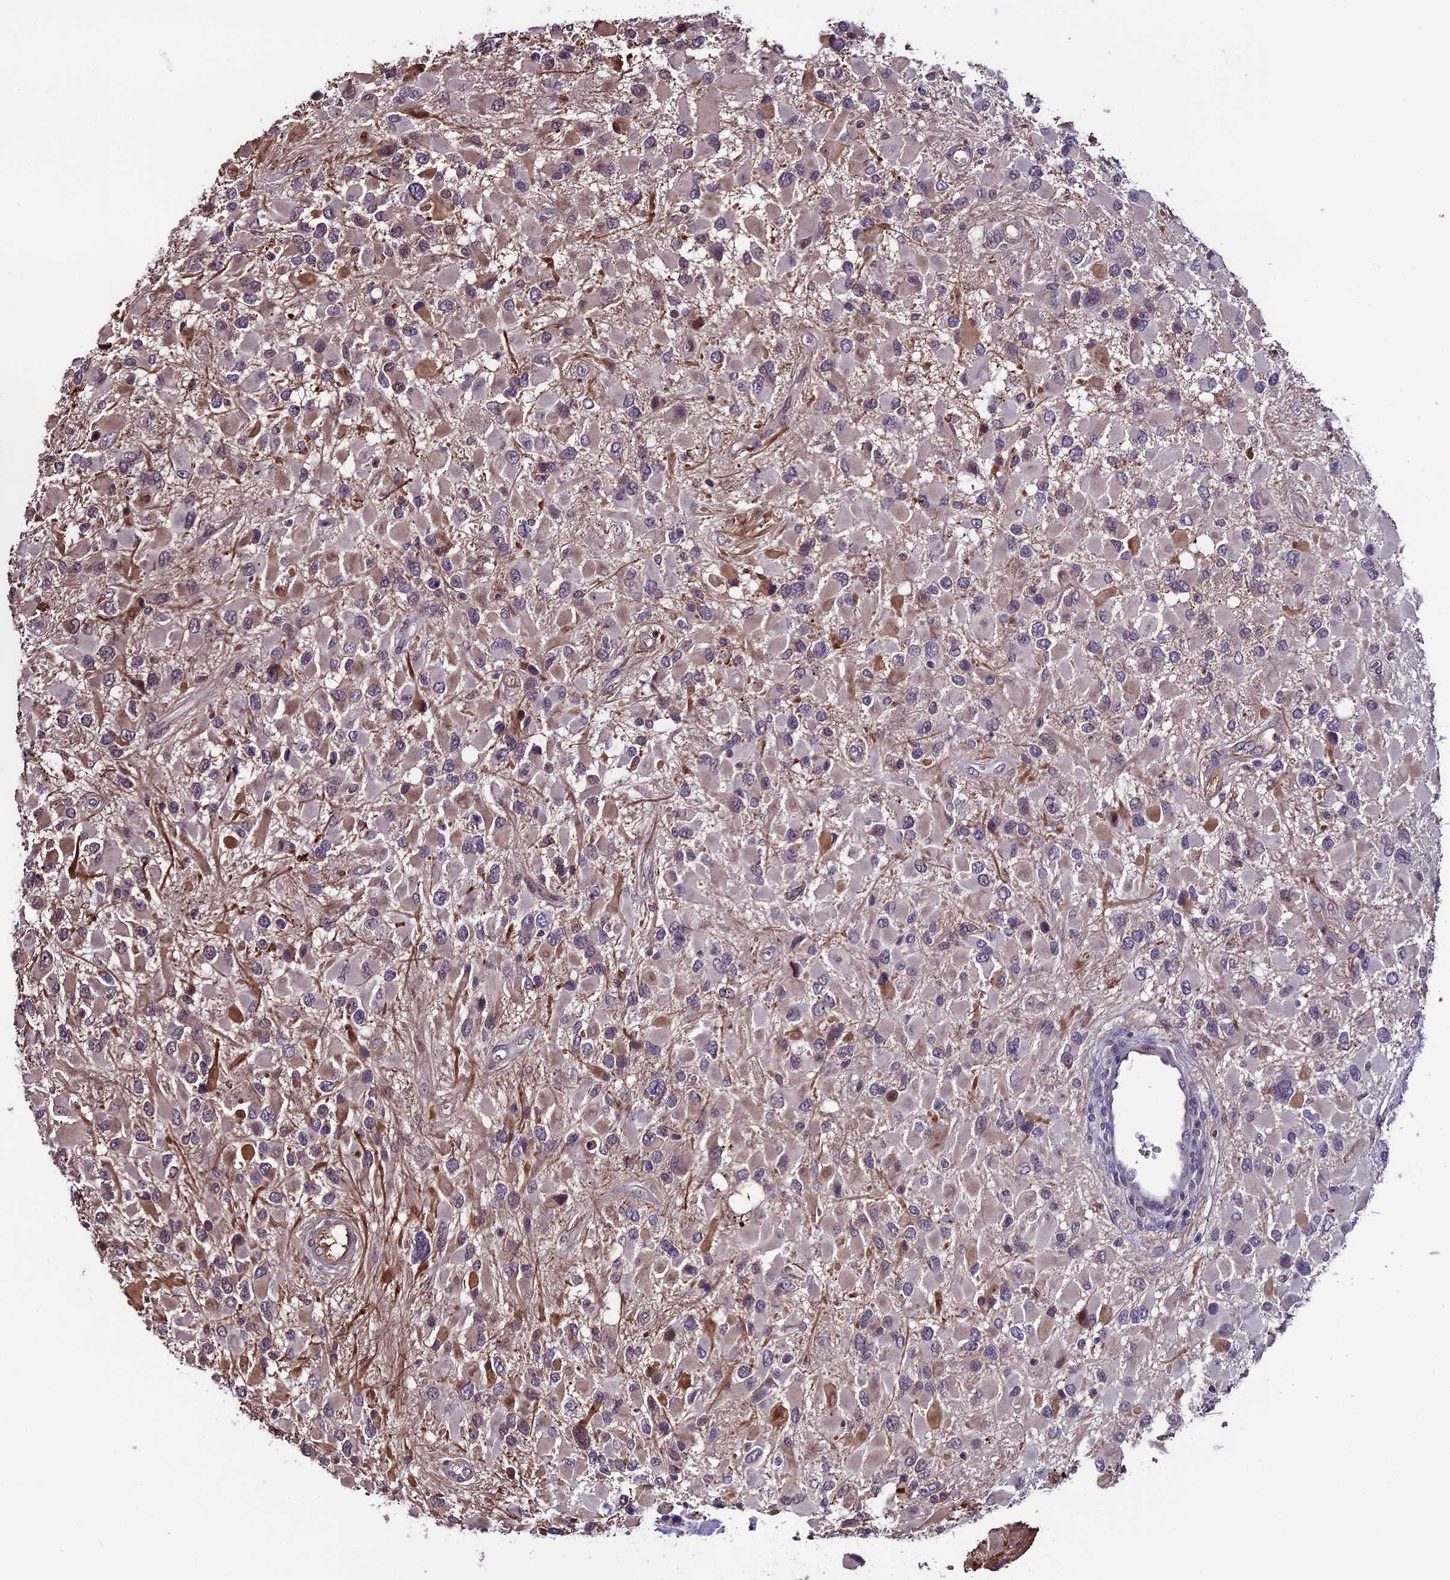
{"staining": {"intensity": "weak", "quantity": "25%-75%", "location": "cytoplasmic/membranous"}, "tissue": "glioma", "cell_type": "Tumor cells", "image_type": "cancer", "snomed": [{"axis": "morphology", "description": "Glioma, malignant, High grade"}, {"axis": "topography", "description": "Brain"}], "caption": "Glioma stained for a protein displays weak cytoplasmic/membranous positivity in tumor cells. The staining was performed using DAB (3,3'-diaminobenzidine), with brown indicating positive protein expression. Nuclei are stained blue with hematoxylin.", "gene": "TCP11L2", "patient": {"sex": "male", "age": 53}}